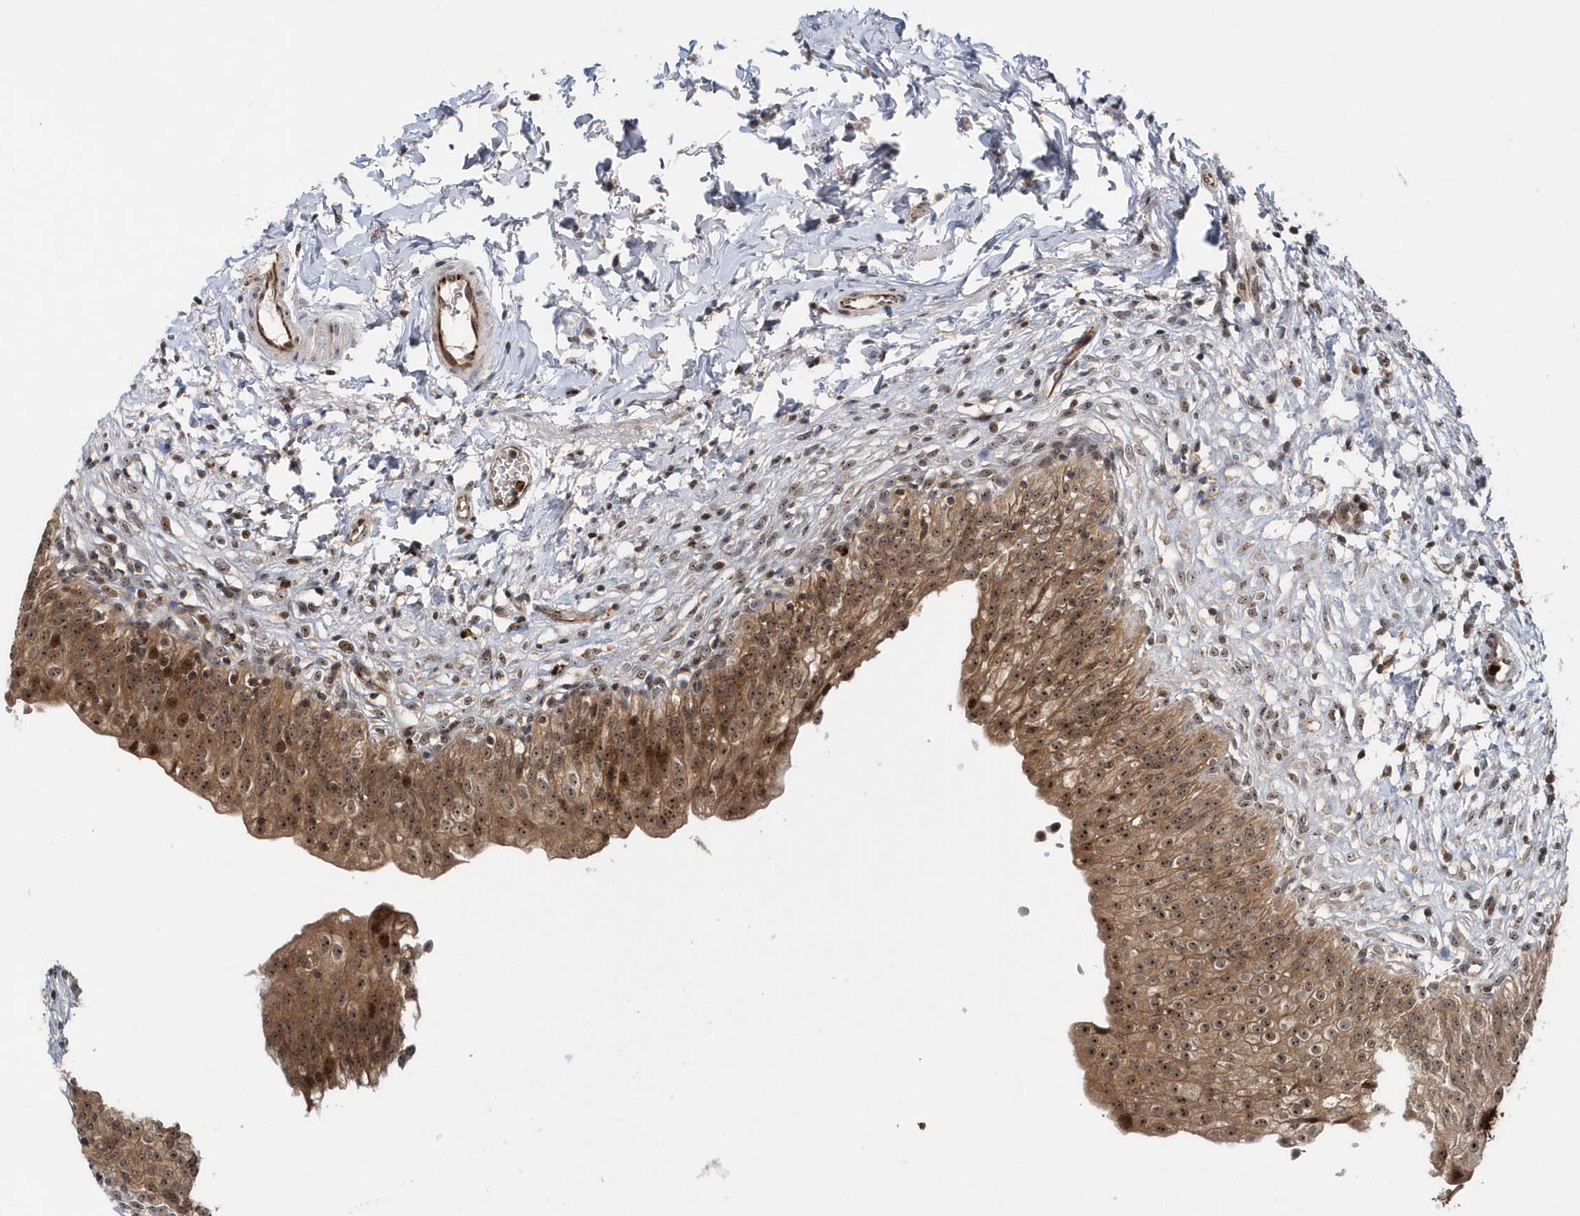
{"staining": {"intensity": "moderate", "quantity": ">75%", "location": "cytoplasmic/membranous,nuclear"}, "tissue": "urinary bladder", "cell_type": "Urothelial cells", "image_type": "normal", "snomed": [{"axis": "morphology", "description": "Normal tissue, NOS"}, {"axis": "topography", "description": "Urinary bladder"}], "caption": "Moderate cytoplasmic/membranous,nuclear expression for a protein is identified in approximately >75% of urothelial cells of normal urinary bladder using immunohistochemistry.", "gene": "SOWAHB", "patient": {"sex": "male", "age": 55}}